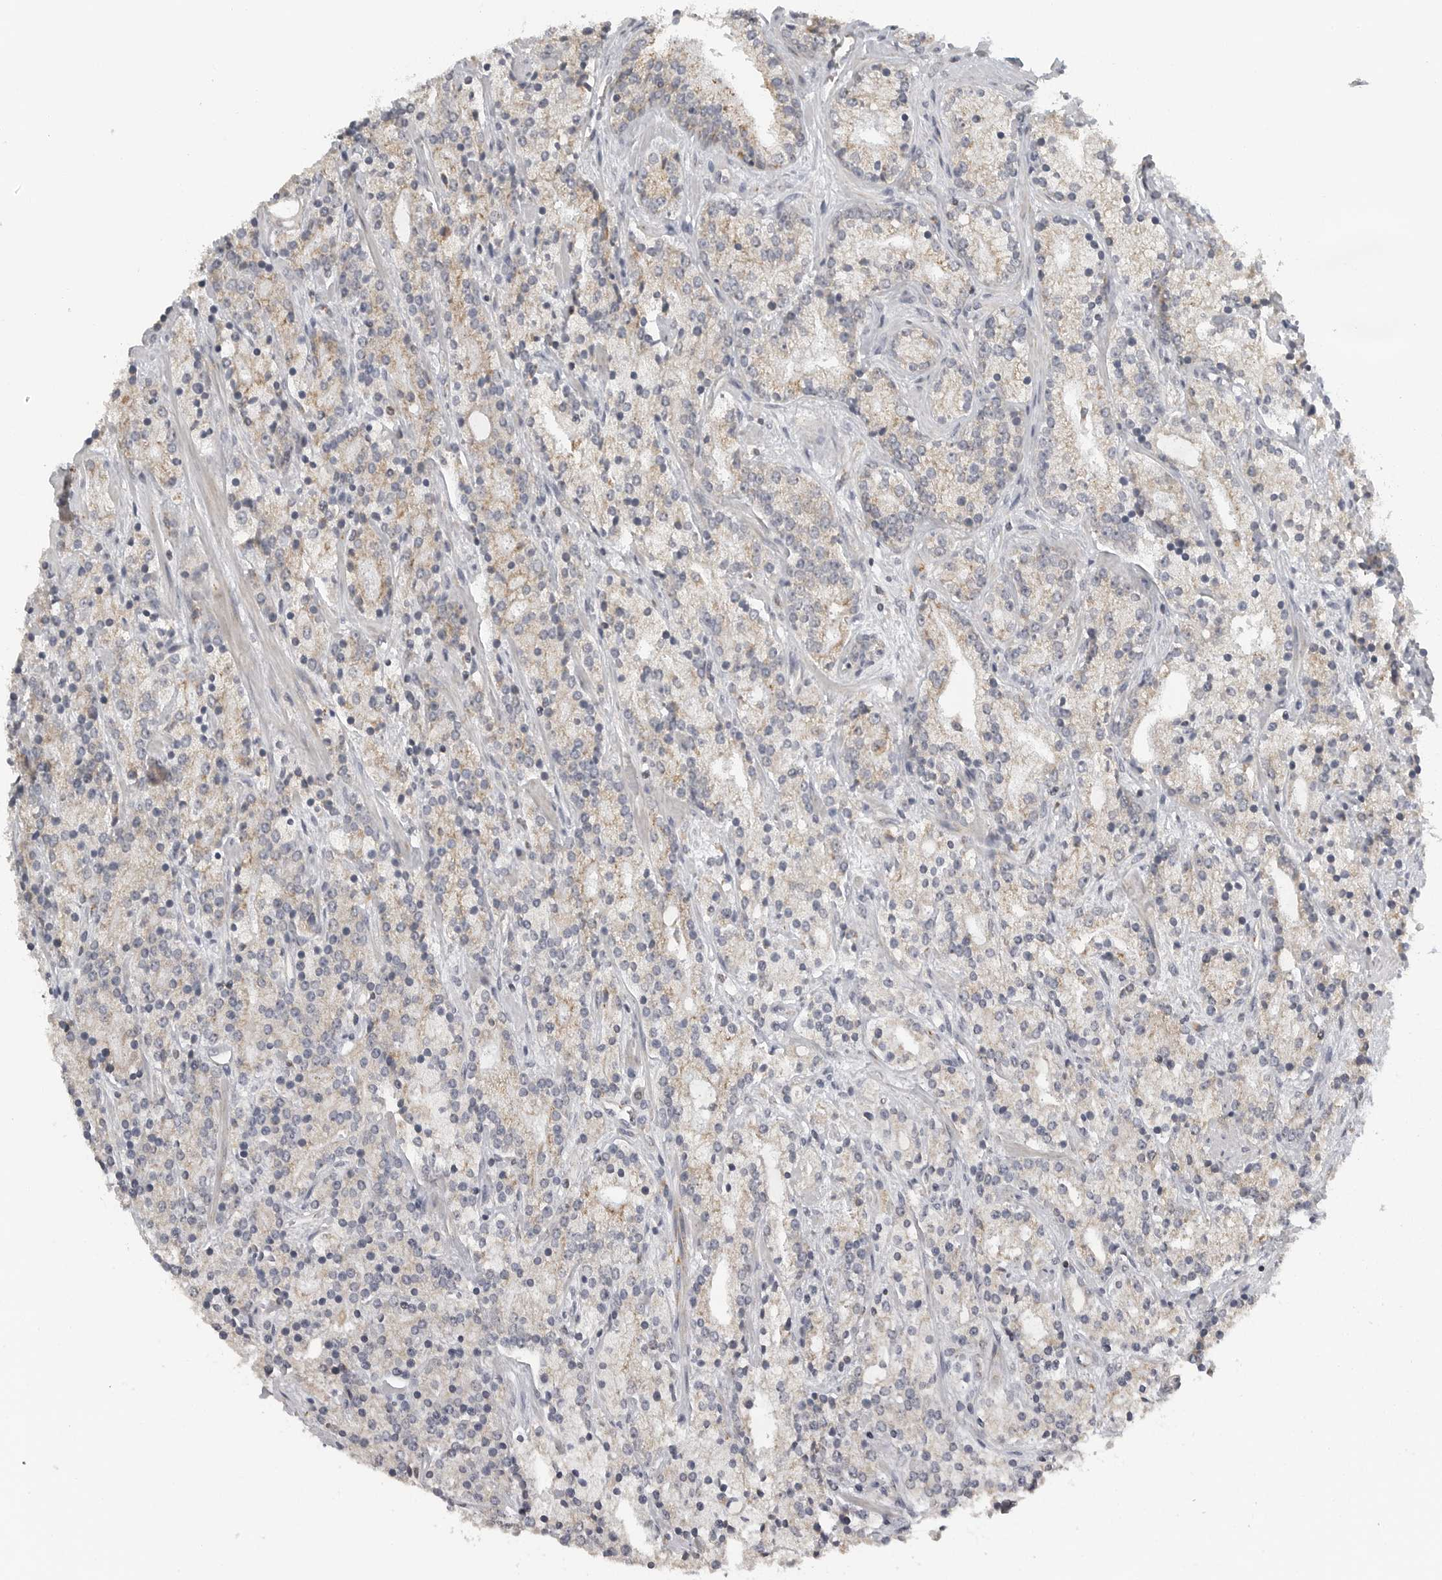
{"staining": {"intensity": "weak", "quantity": "<25%", "location": "cytoplasmic/membranous"}, "tissue": "prostate cancer", "cell_type": "Tumor cells", "image_type": "cancer", "snomed": [{"axis": "morphology", "description": "Adenocarcinoma, High grade"}, {"axis": "topography", "description": "Prostate"}], "caption": "Immunohistochemical staining of adenocarcinoma (high-grade) (prostate) displays no significant positivity in tumor cells.", "gene": "RXFP3", "patient": {"sex": "male", "age": 71}}